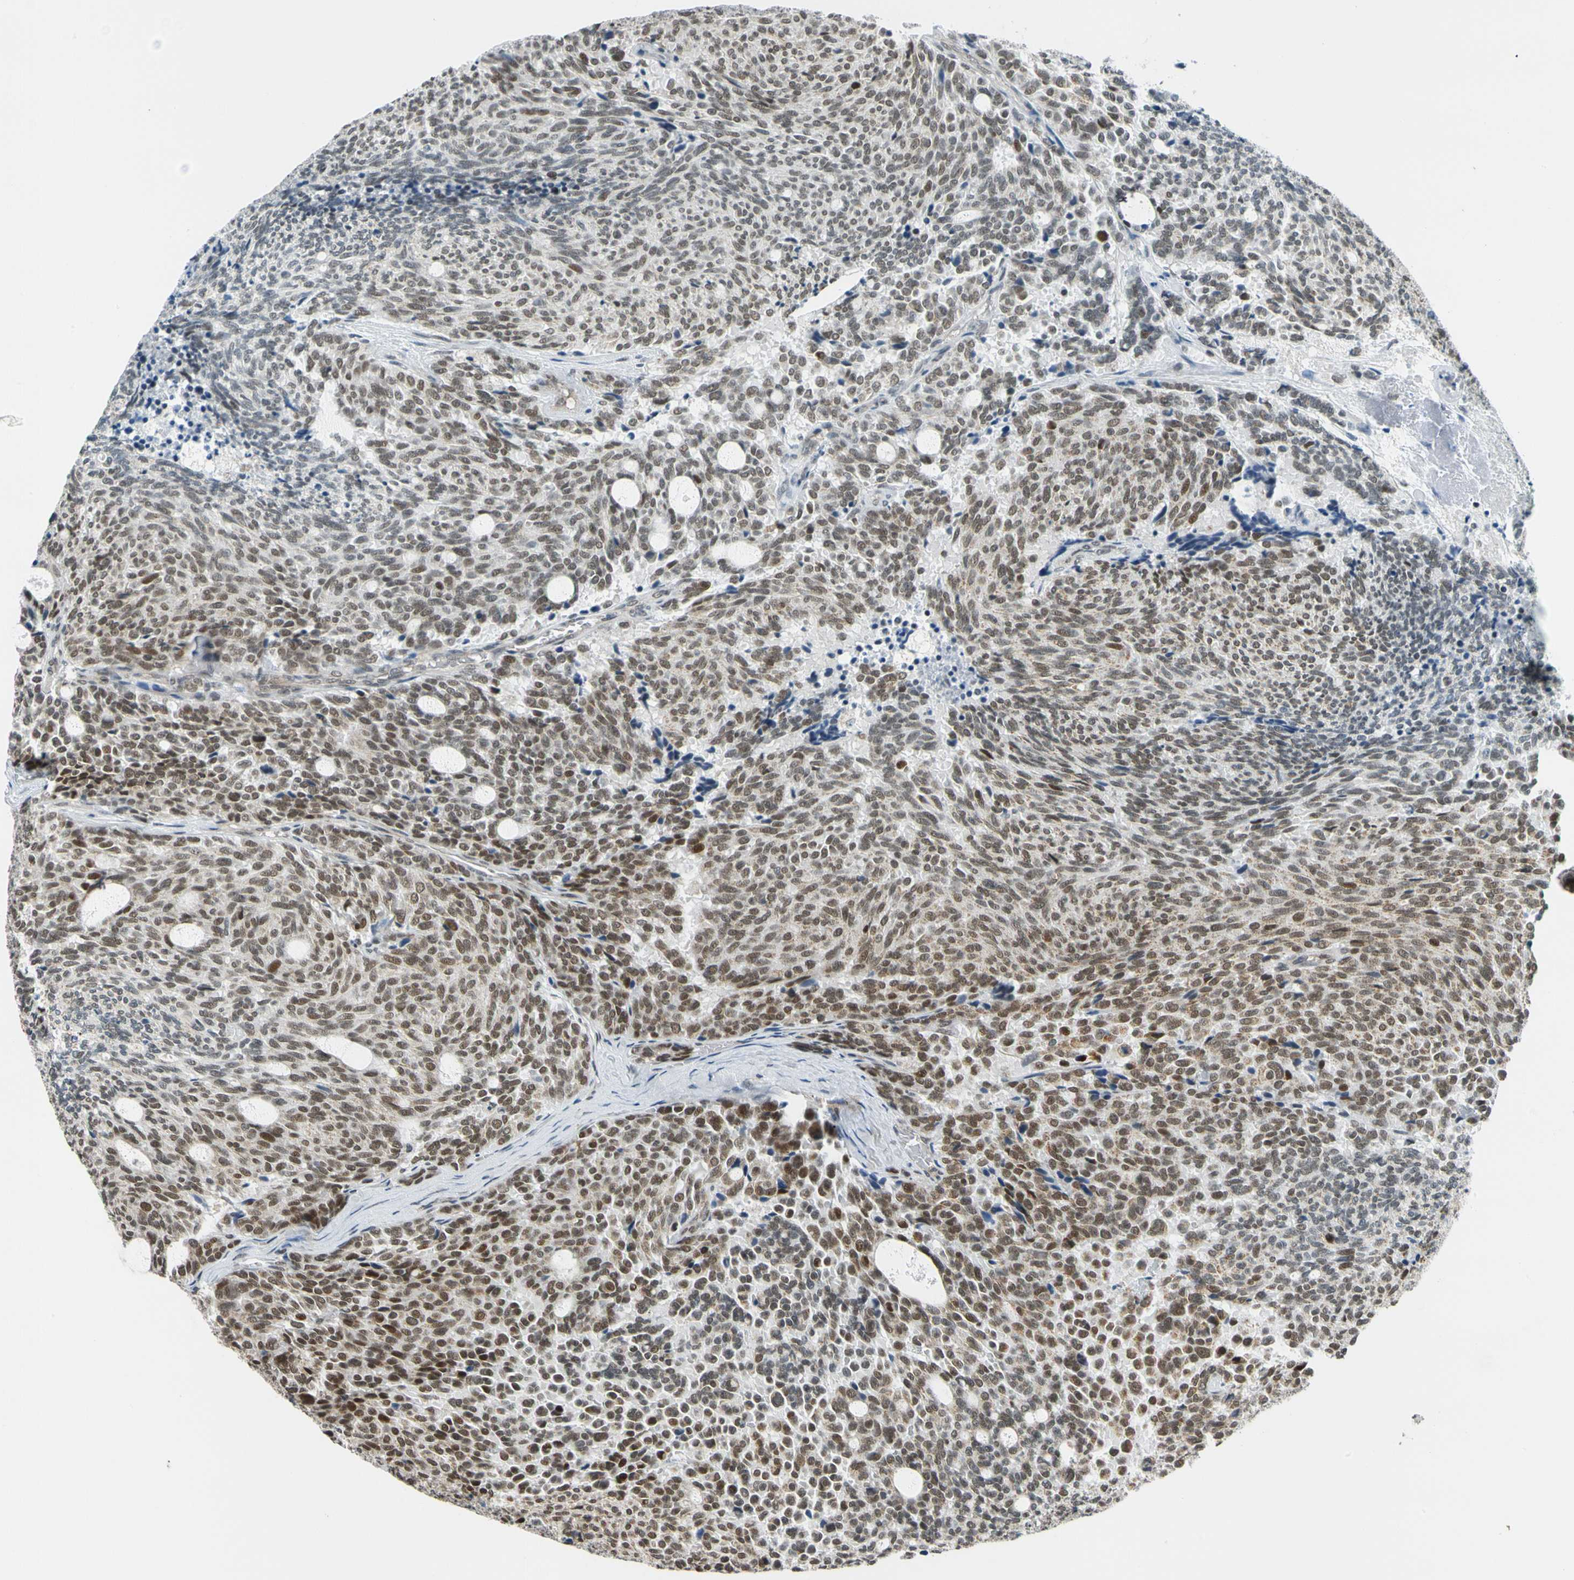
{"staining": {"intensity": "moderate", "quantity": ">75%", "location": "nuclear"}, "tissue": "carcinoid", "cell_type": "Tumor cells", "image_type": "cancer", "snomed": [{"axis": "morphology", "description": "Carcinoid, malignant, NOS"}, {"axis": "topography", "description": "Pancreas"}], "caption": "Immunohistochemistry (IHC) image of carcinoid stained for a protein (brown), which exhibits medium levels of moderate nuclear staining in about >75% of tumor cells.", "gene": "POGZ", "patient": {"sex": "female", "age": 54}}